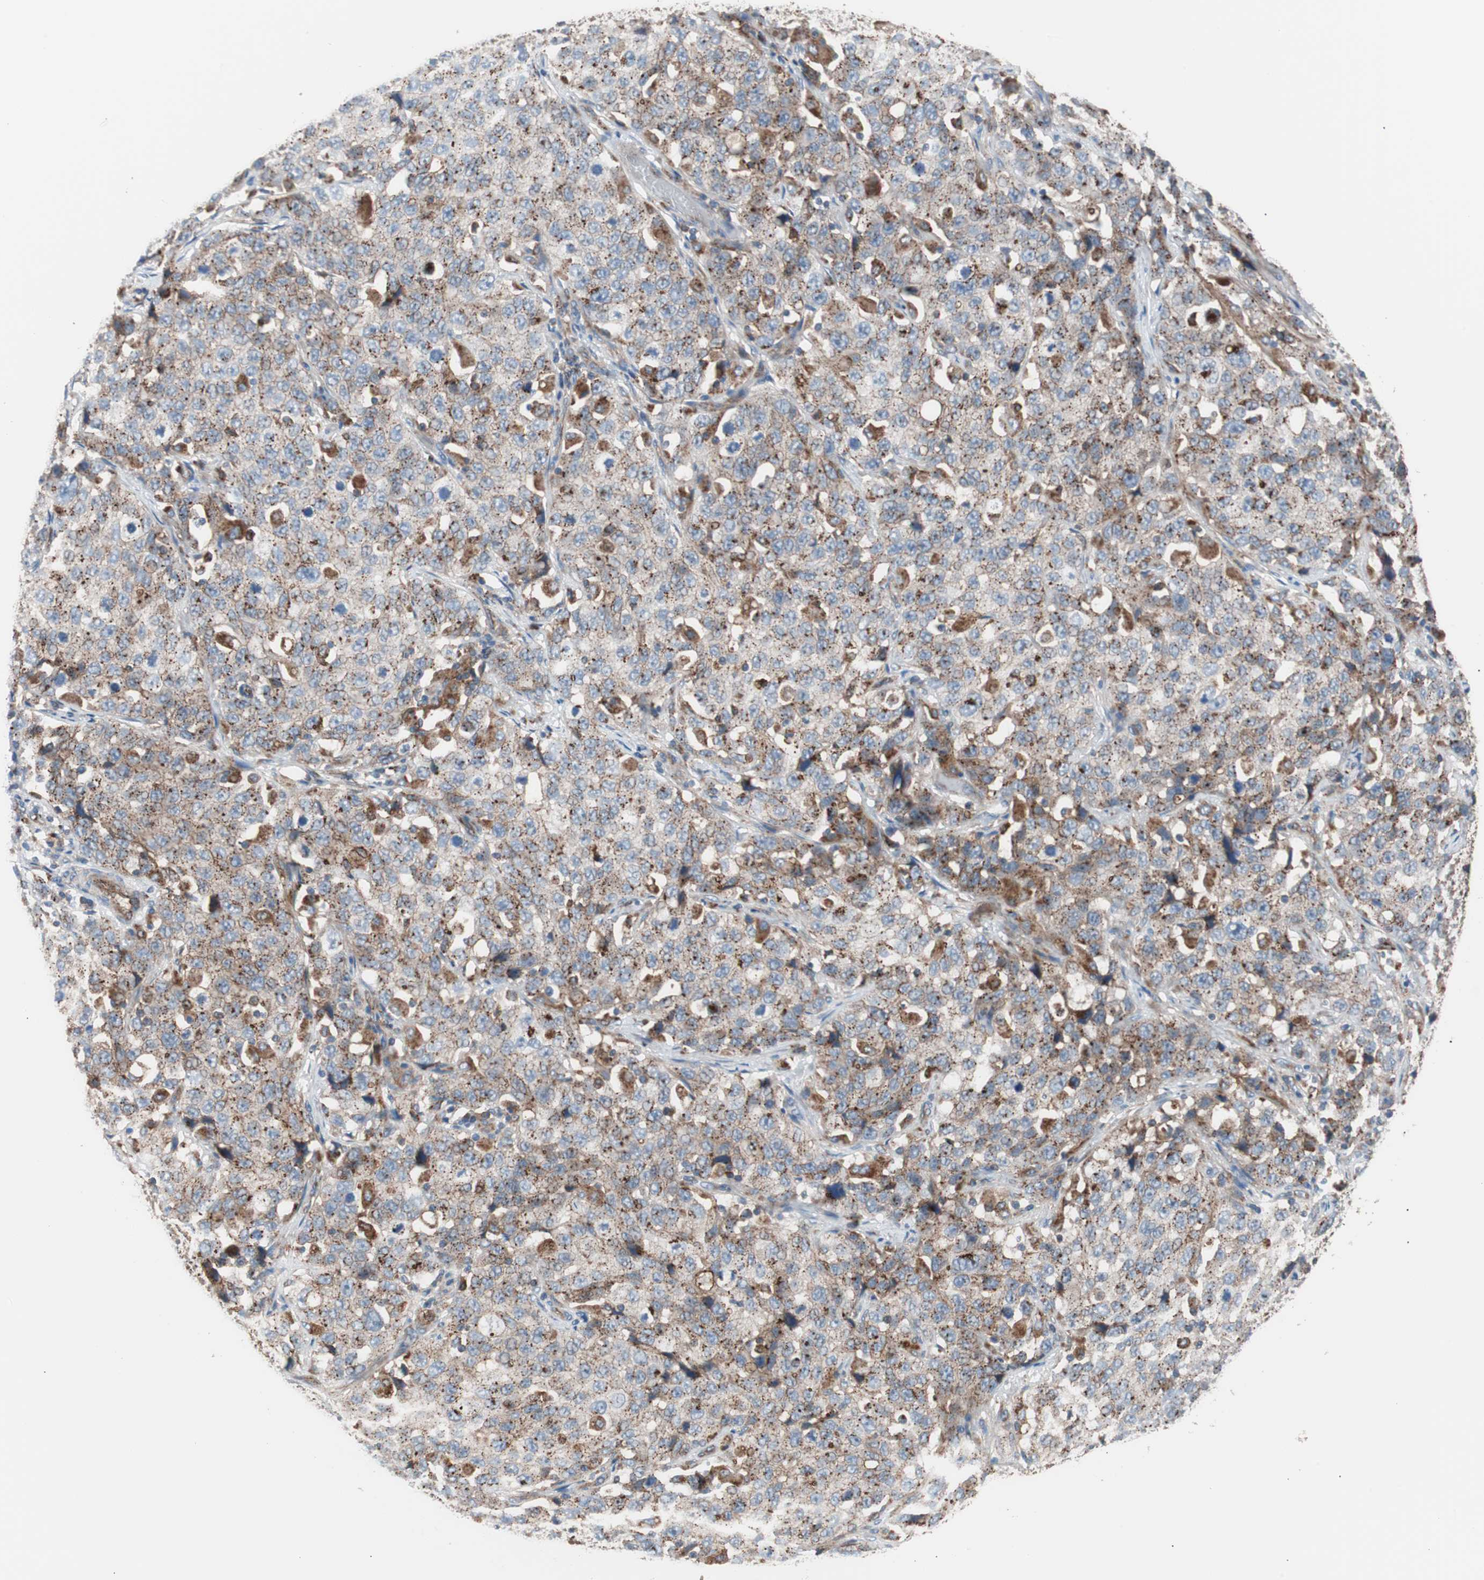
{"staining": {"intensity": "moderate", "quantity": ">75%", "location": "cytoplasmic/membranous"}, "tissue": "stomach cancer", "cell_type": "Tumor cells", "image_type": "cancer", "snomed": [{"axis": "morphology", "description": "Normal tissue, NOS"}, {"axis": "morphology", "description": "Adenocarcinoma, NOS"}, {"axis": "topography", "description": "Stomach"}], "caption": "Immunohistochemistry (IHC) of human stomach cancer (adenocarcinoma) displays medium levels of moderate cytoplasmic/membranous expression in approximately >75% of tumor cells.", "gene": "FLOT2", "patient": {"sex": "male", "age": 48}}